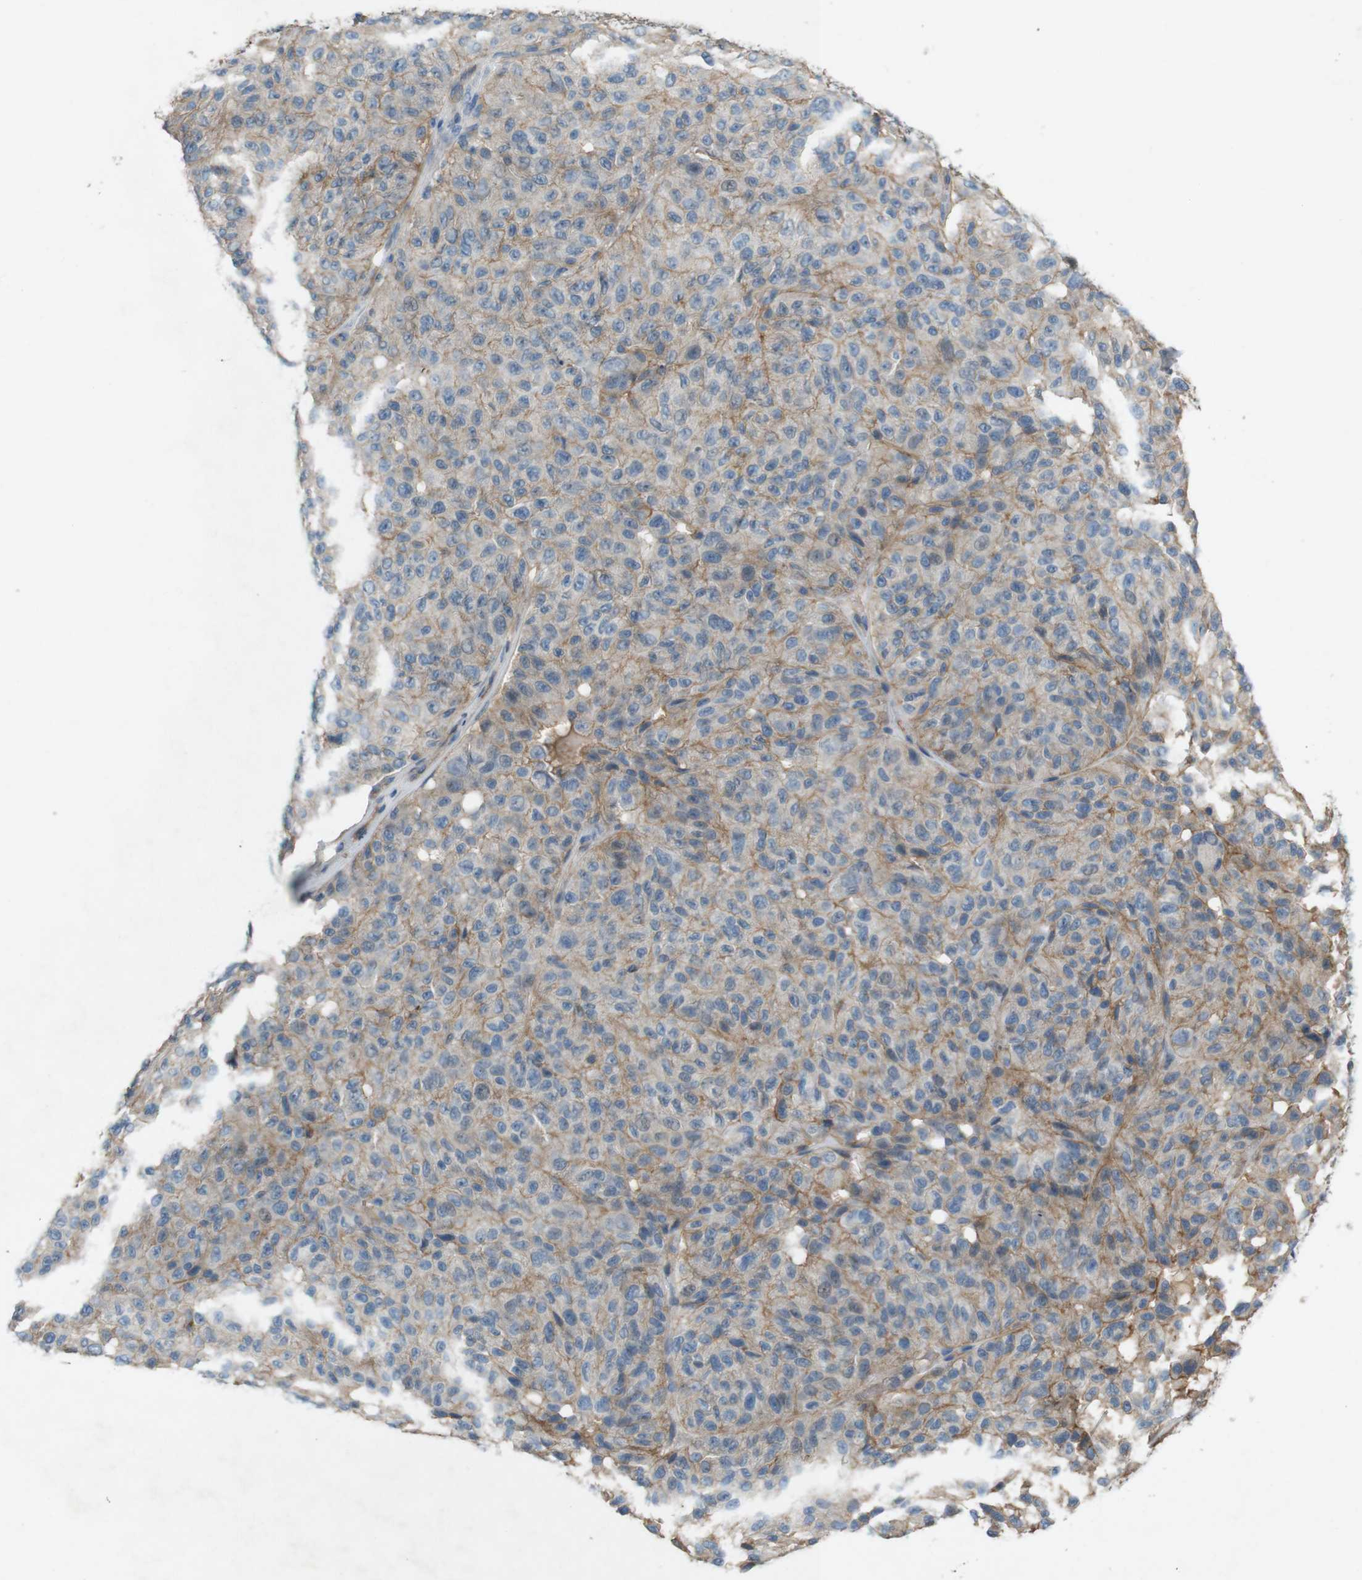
{"staining": {"intensity": "weak", "quantity": "25%-75%", "location": "cytoplasmic/membranous"}, "tissue": "melanoma", "cell_type": "Tumor cells", "image_type": "cancer", "snomed": [{"axis": "morphology", "description": "Malignant melanoma, NOS"}, {"axis": "topography", "description": "Skin"}], "caption": "Immunohistochemical staining of melanoma shows weak cytoplasmic/membranous protein expression in approximately 25%-75% of tumor cells. (Brightfield microscopy of DAB IHC at high magnification).", "gene": "PVR", "patient": {"sex": "female", "age": 46}}